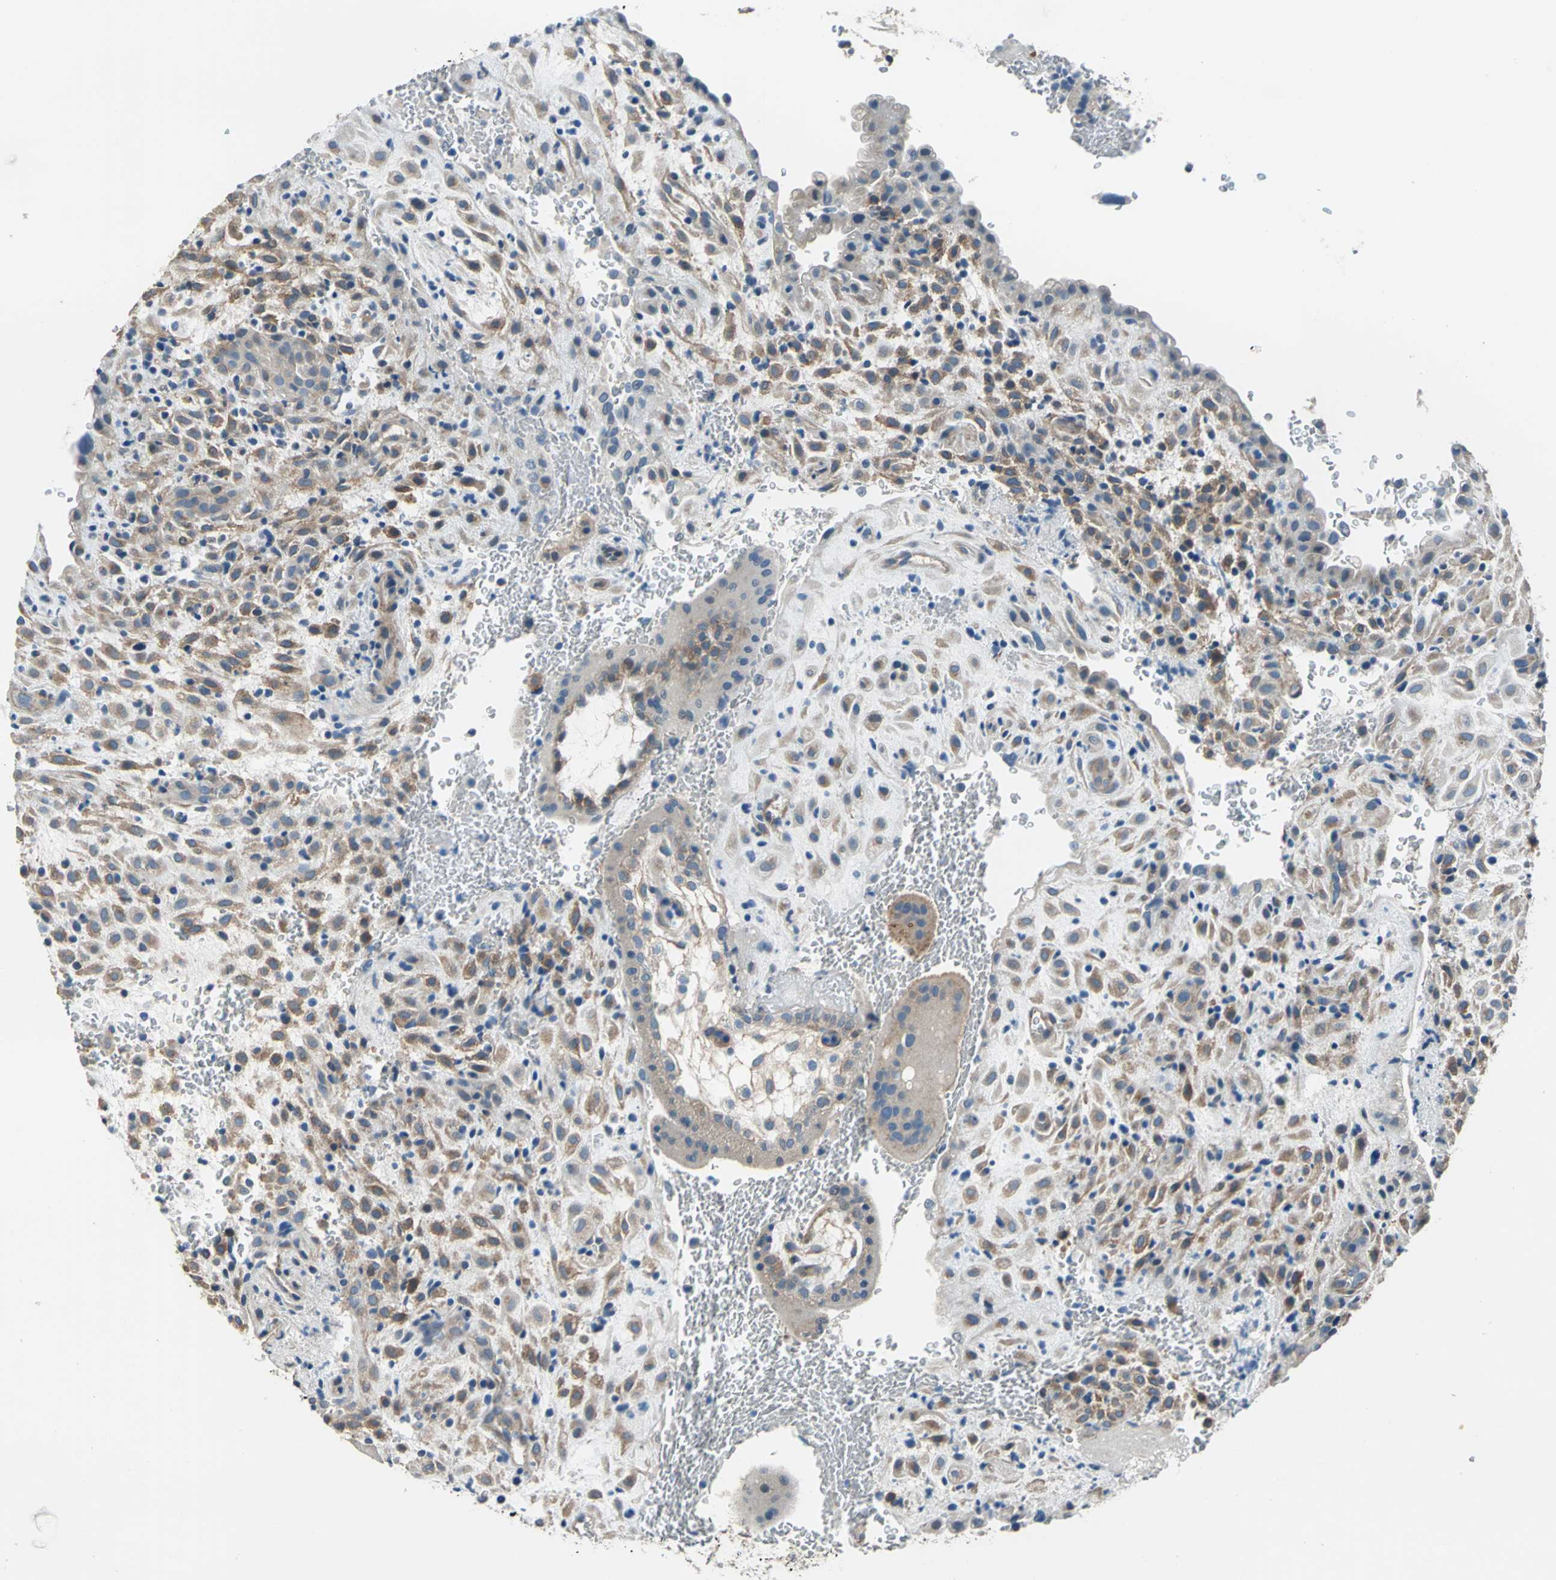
{"staining": {"intensity": "weak", "quantity": "25%-75%", "location": "cytoplasmic/membranous"}, "tissue": "placenta", "cell_type": "Decidual cells", "image_type": "normal", "snomed": [{"axis": "morphology", "description": "Normal tissue, NOS"}, {"axis": "topography", "description": "Placenta"}], "caption": "Placenta was stained to show a protein in brown. There is low levels of weak cytoplasmic/membranous positivity in about 25%-75% of decidual cells. Using DAB (brown) and hematoxylin (blue) stains, captured at high magnification using brightfield microscopy.", "gene": "CDC42EP1", "patient": {"sex": "female", "age": 35}}